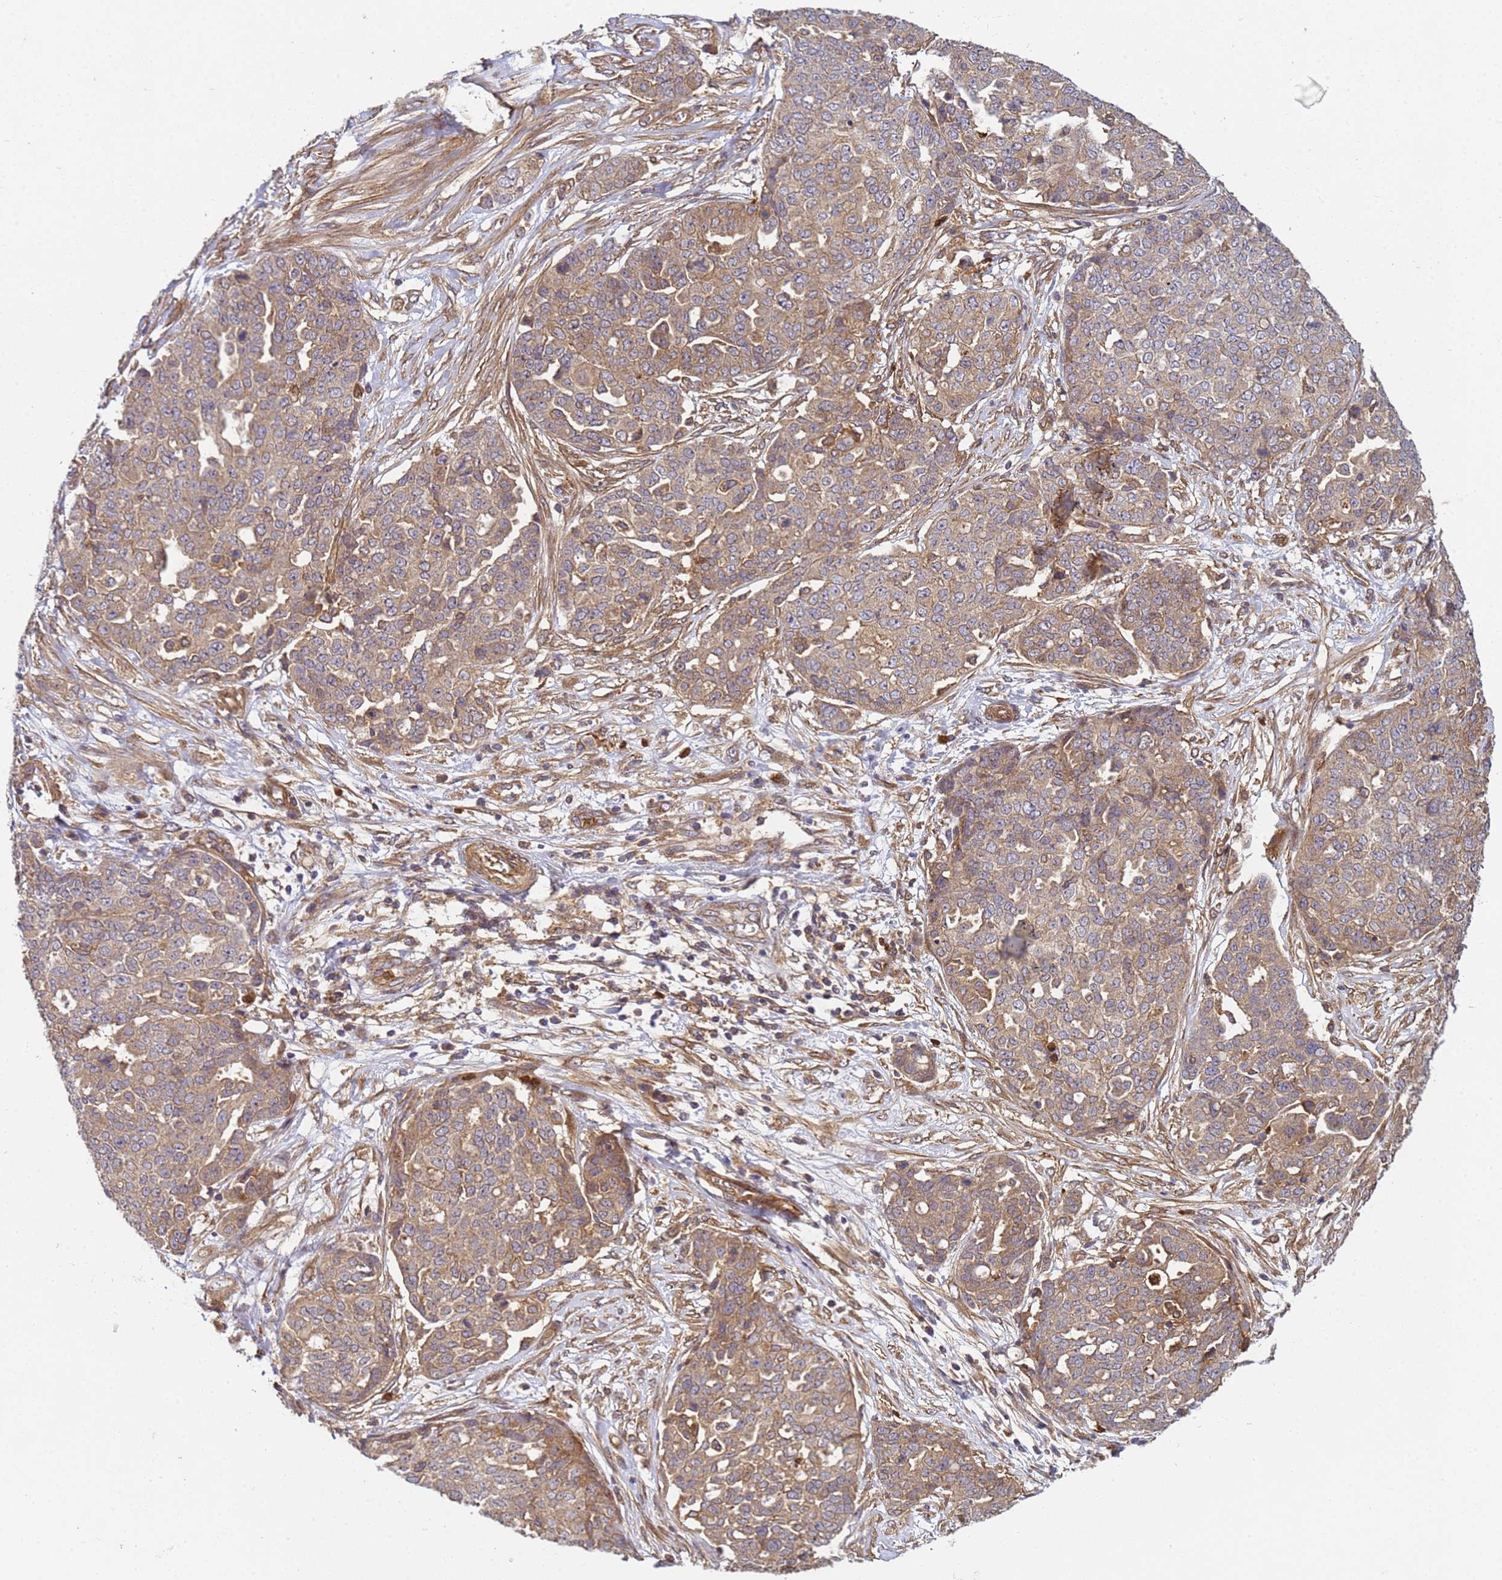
{"staining": {"intensity": "moderate", "quantity": ">75%", "location": "cytoplasmic/membranous"}, "tissue": "ovarian cancer", "cell_type": "Tumor cells", "image_type": "cancer", "snomed": [{"axis": "morphology", "description": "Cystadenocarcinoma, serous, NOS"}, {"axis": "topography", "description": "Soft tissue"}, {"axis": "topography", "description": "Ovary"}], "caption": "This histopathology image exhibits immunohistochemistry (IHC) staining of serous cystadenocarcinoma (ovarian), with medium moderate cytoplasmic/membranous positivity in about >75% of tumor cells.", "gene": "C8orf34", "patient": {"sex": "female", "age": 57}}